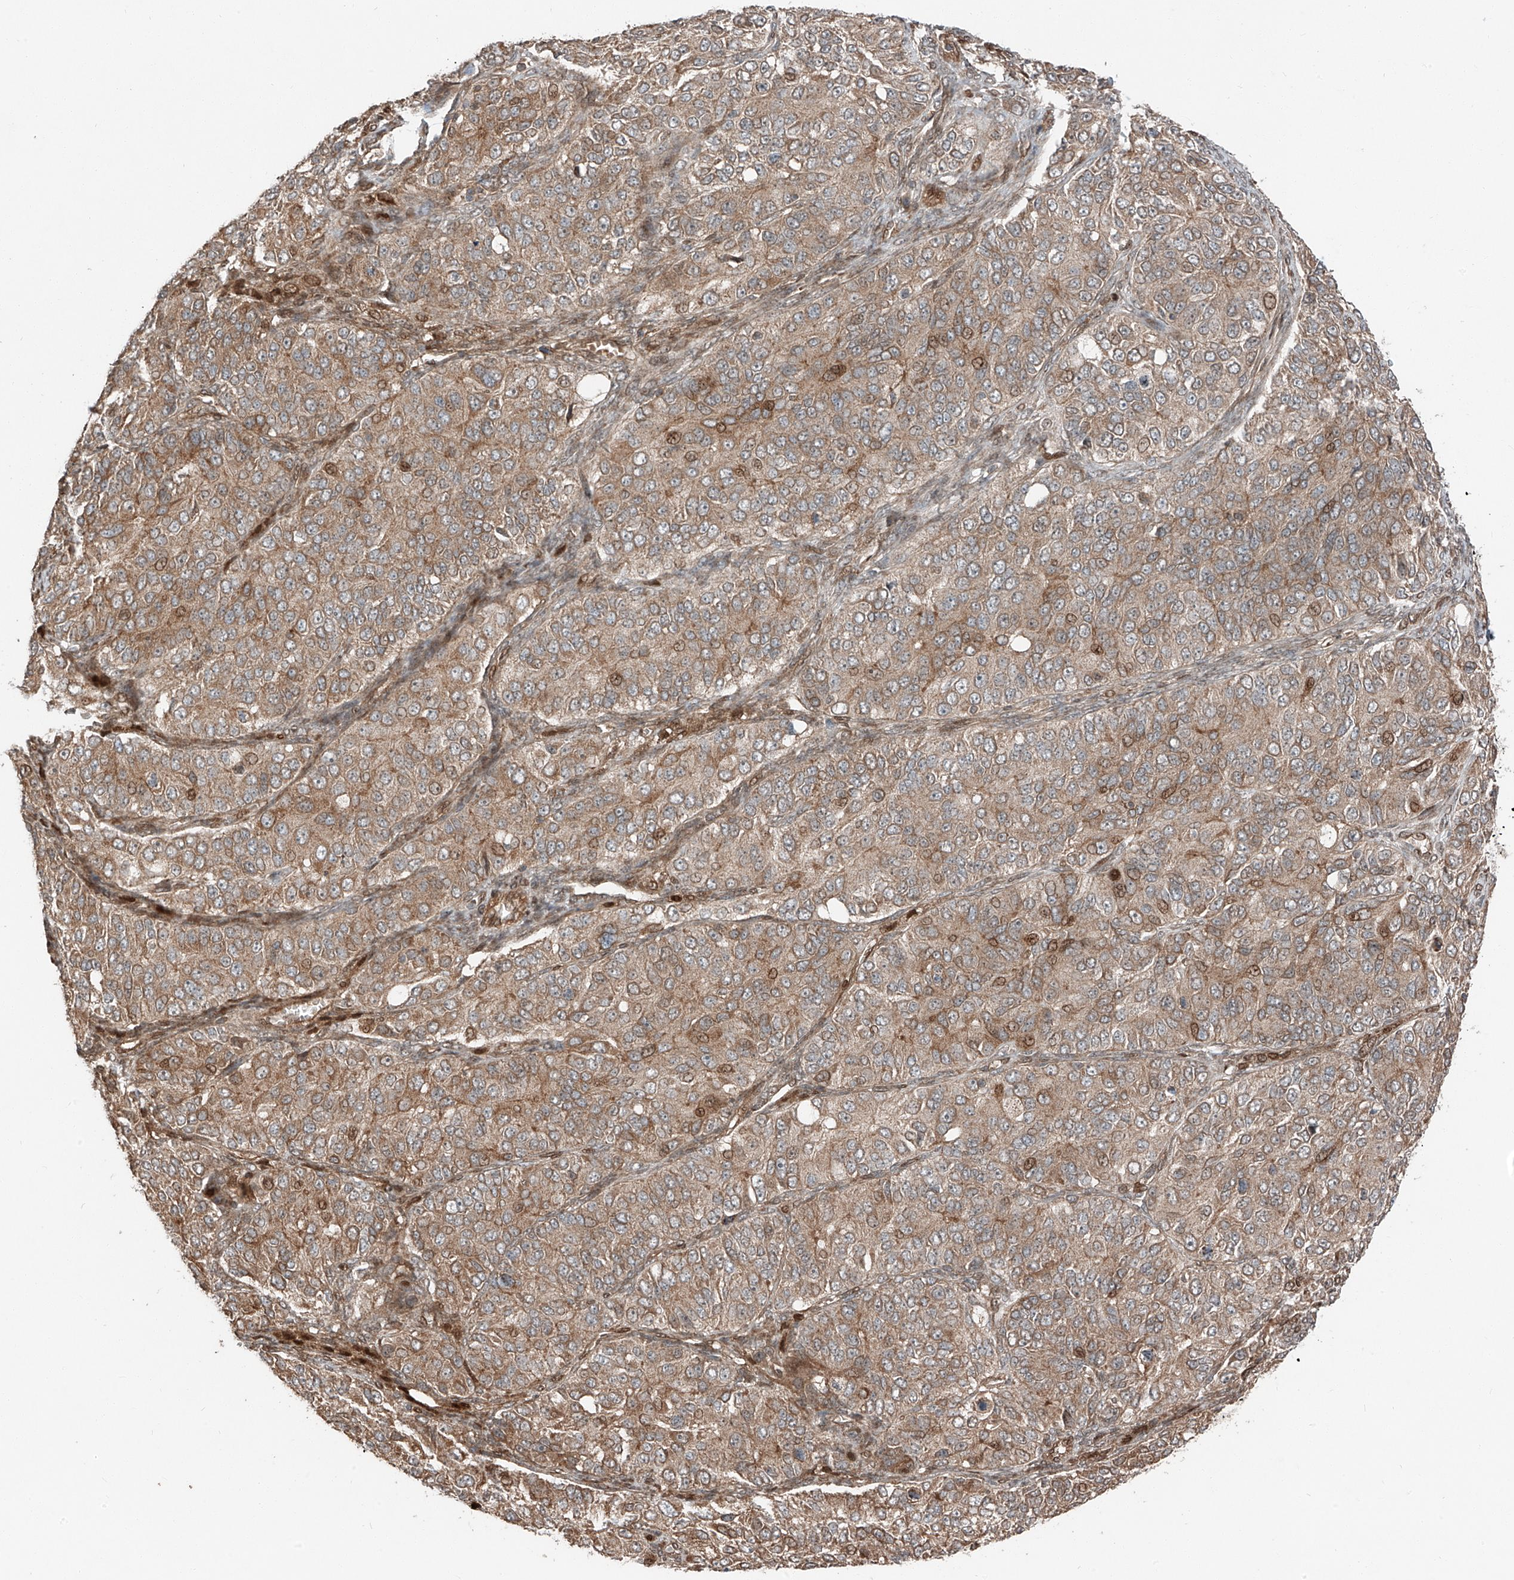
{"staining": {"intensity": "moderate", "quantity": ">75%", "location": "cytoplasmic/membranous,nuclear"}, "tissue": "ovarian cancer", "cell_type": "Tumor cells", "image_type": "cancer", "snomed": [{"axis": "morphology", "description": "Carcinoma, endometroid"}, {"axis": "topography", "description": "Ovary"}], "caption": "This micrograph reveals IHC staining of ovarian endometroid carcinoma, with medium moderate cytoplasmic/membranous and nuclear staining in approximately >75% of tumor cells.", "gene": "CEP162", "patient": {"sex": "female", "age": 51}}